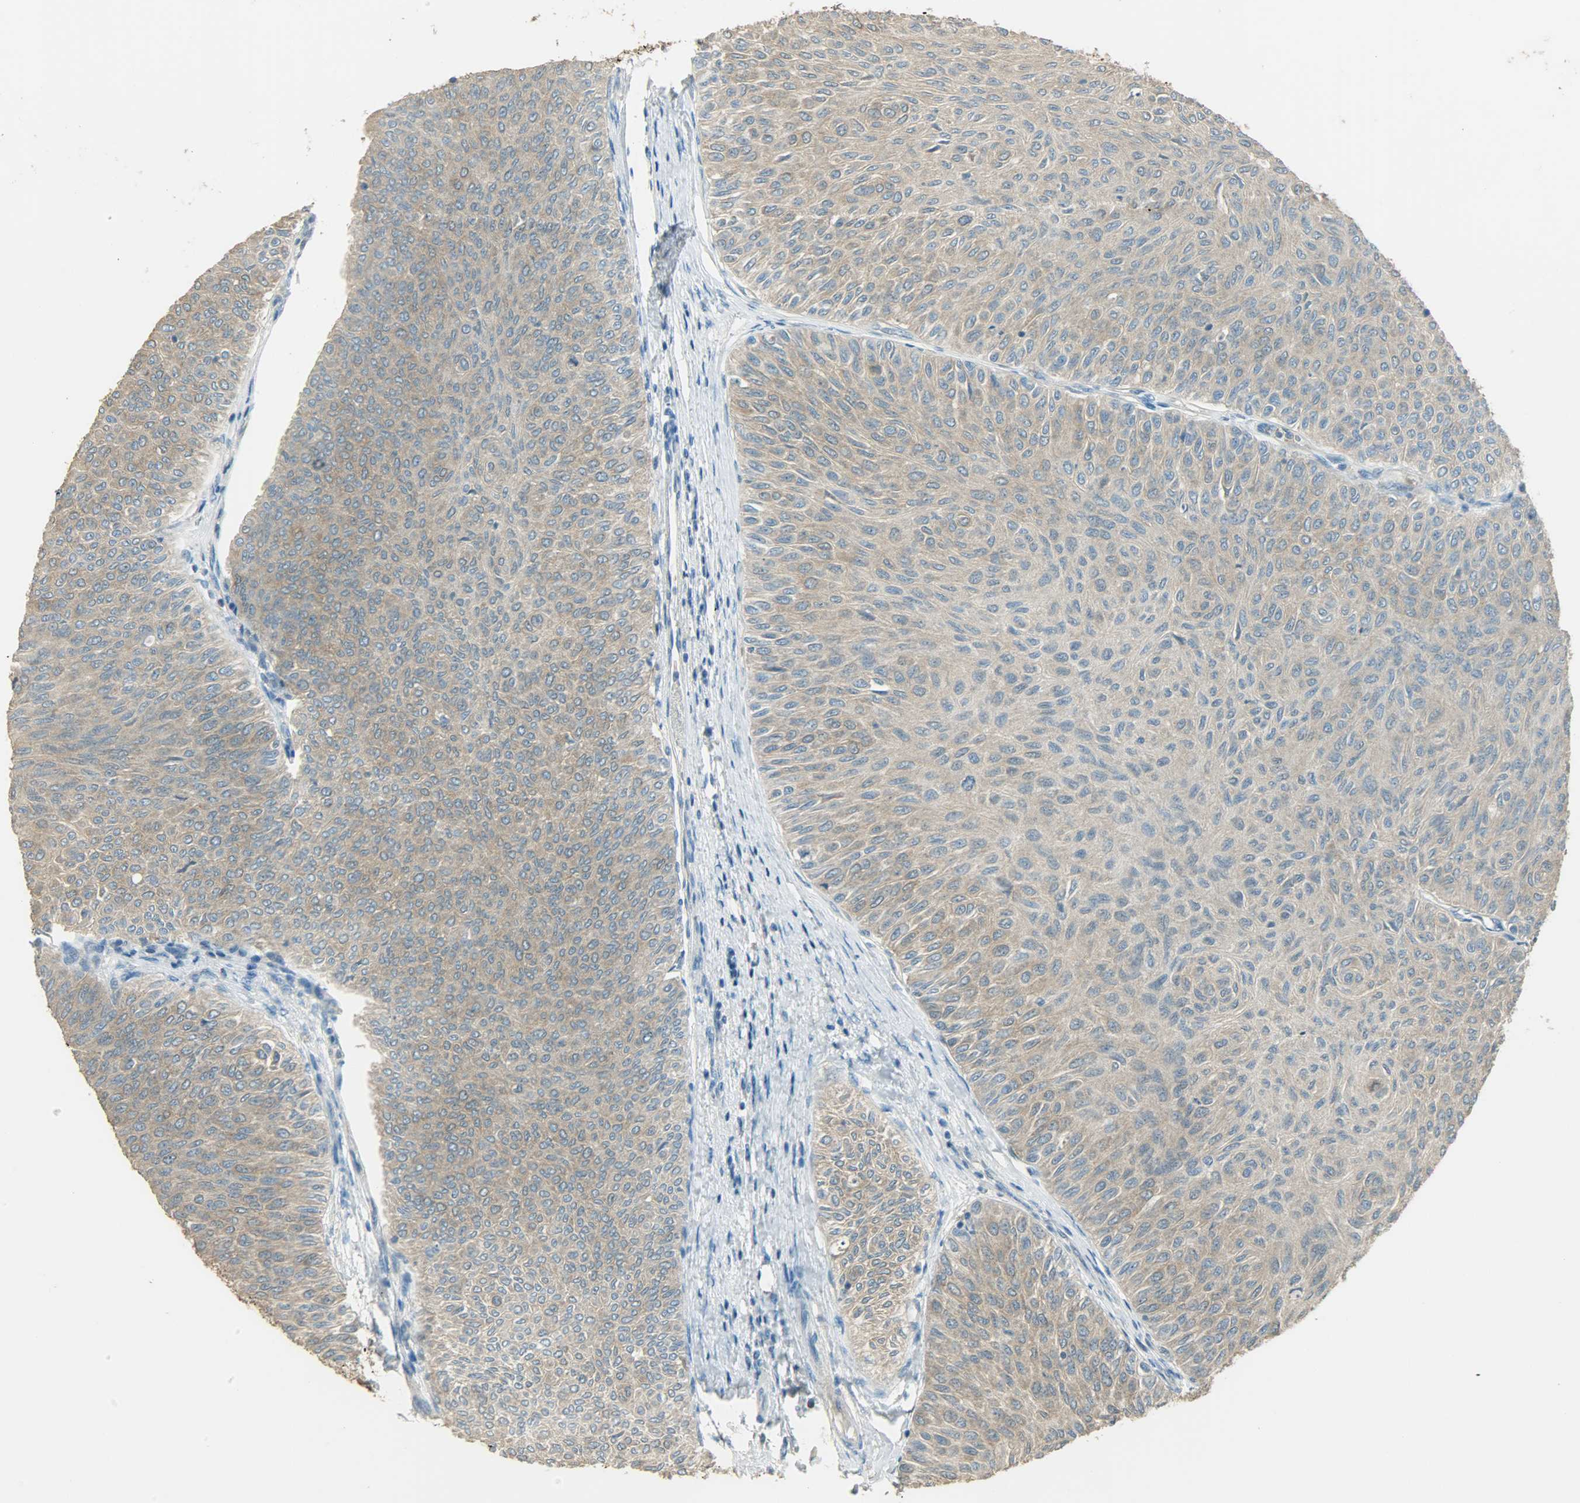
{"staining": {"intensity": "weak", "quantity": ">75%", "location": "cytoplasmic/membranous"}, "tissue": "urothelial cancer", "cell_type": "Tumor cells", "image_type": "cancer", "snomed": [{"axis": "morphology", "description": "Urothelial carcinoma, Low grade"}, {"axis": "topography", "description": "Urinary bladder"}], "caption": "DAB (3,3'-diaminobenzidine) immunohistochemical staining of human urothelial cancer demonstrates weak cytoplasmic/membranous protein expression in approximately >75% of tumor cells. (DAB (3,3'-diaminobenzidine) IHC, brown staining for protein, blue staining for nuclei).", "gene": "PRMT5", "patient": {"sex": "male", "age": 78}}